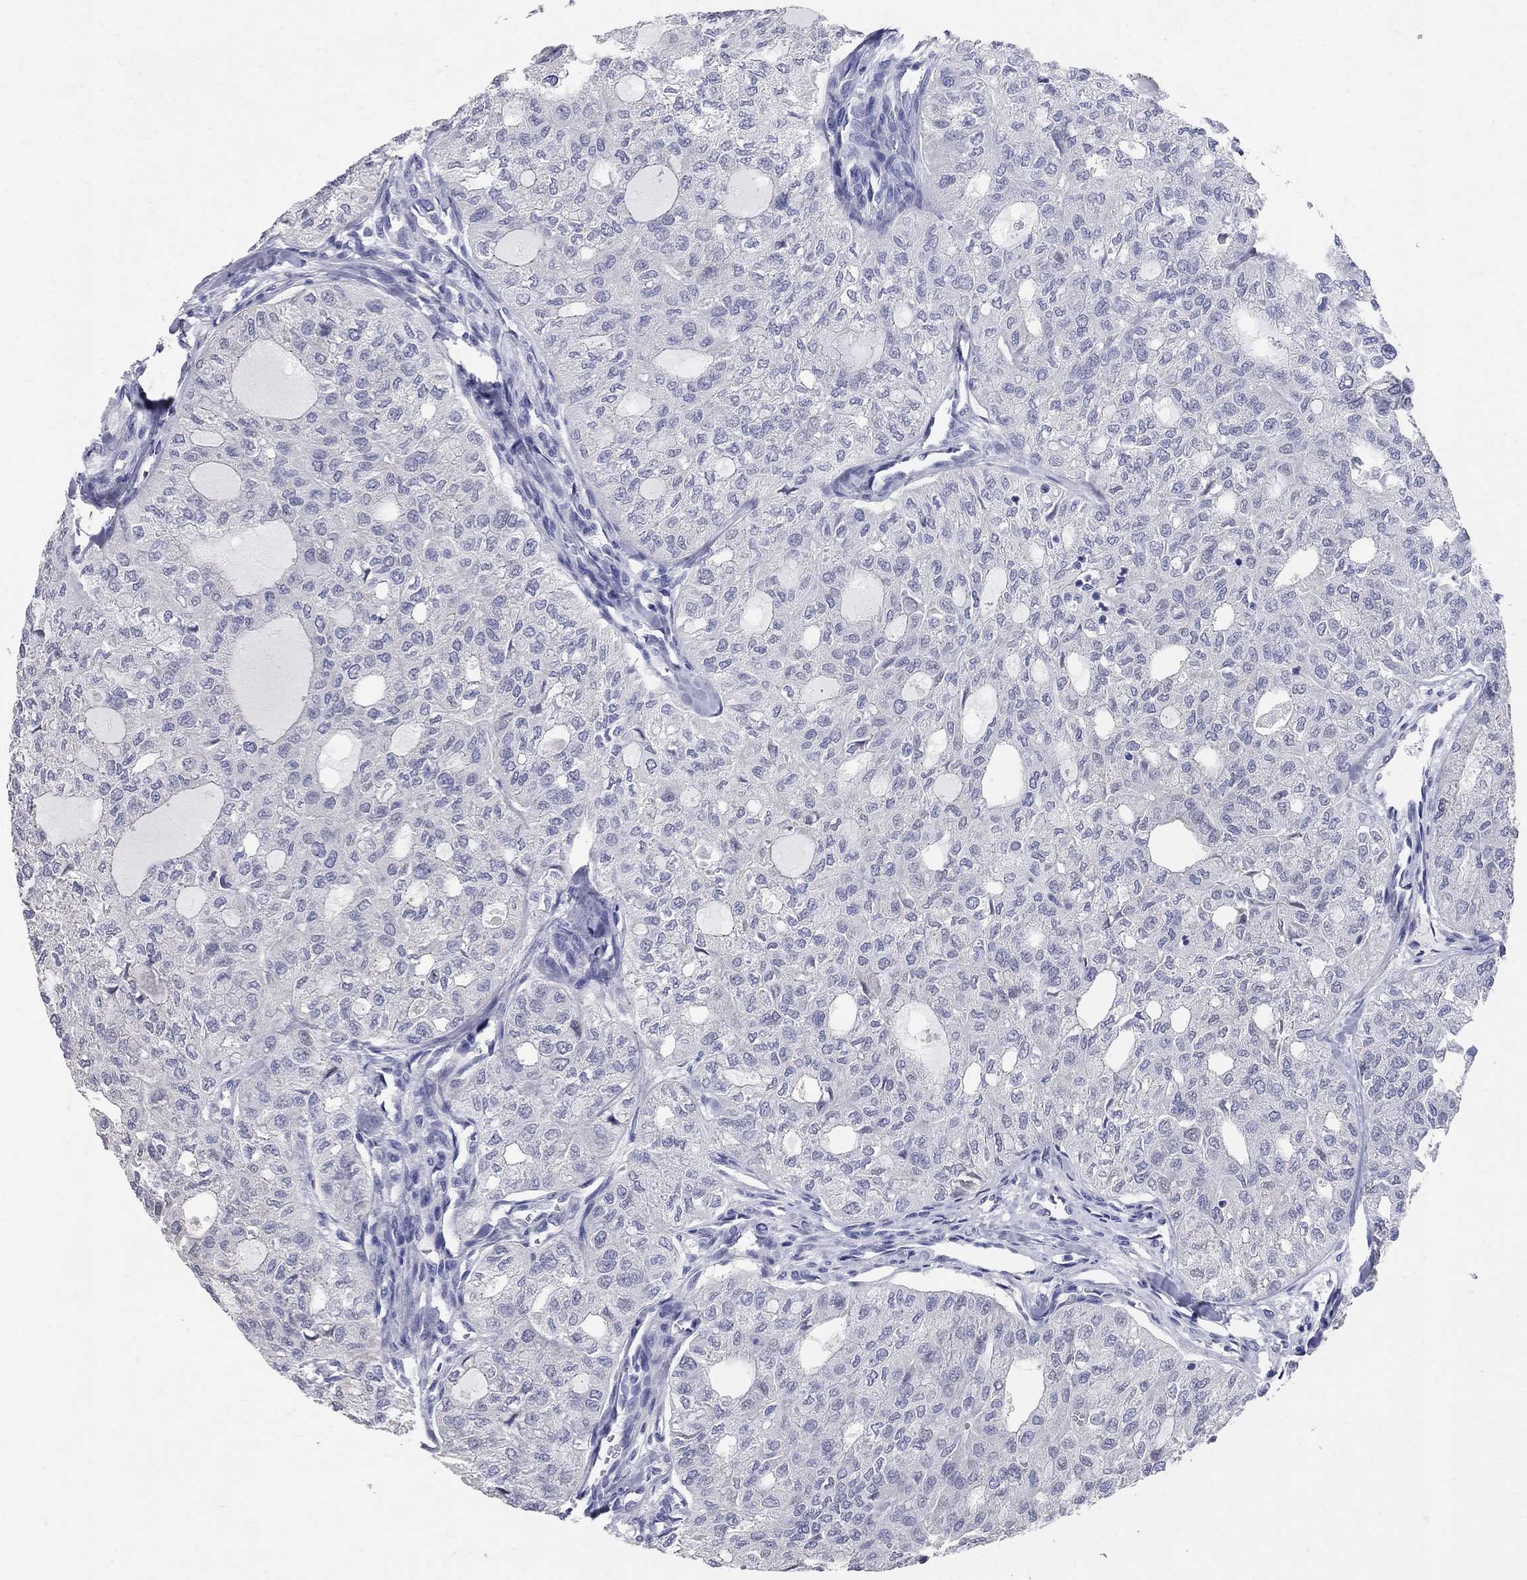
{"staining": {"intensity": "negative", "quantity": "none", "location": "none"}, "tissue": "thyroid cancer", "cell_type": "Tumor cells", "image_type": "cancer", "snomed": [{"axis": "morphology", "description": "Follicular adenoma carcinoma, NOS"}, {"axis": "topography", "description": "Thyroid gland"}], "caption": "The micrograph exhibits no significant expression in tumor cells of thyroid cancer (follicular adenoma carcinoma).", "gene": "AOX1", "patient": {"sex": "male", "age": 75}}